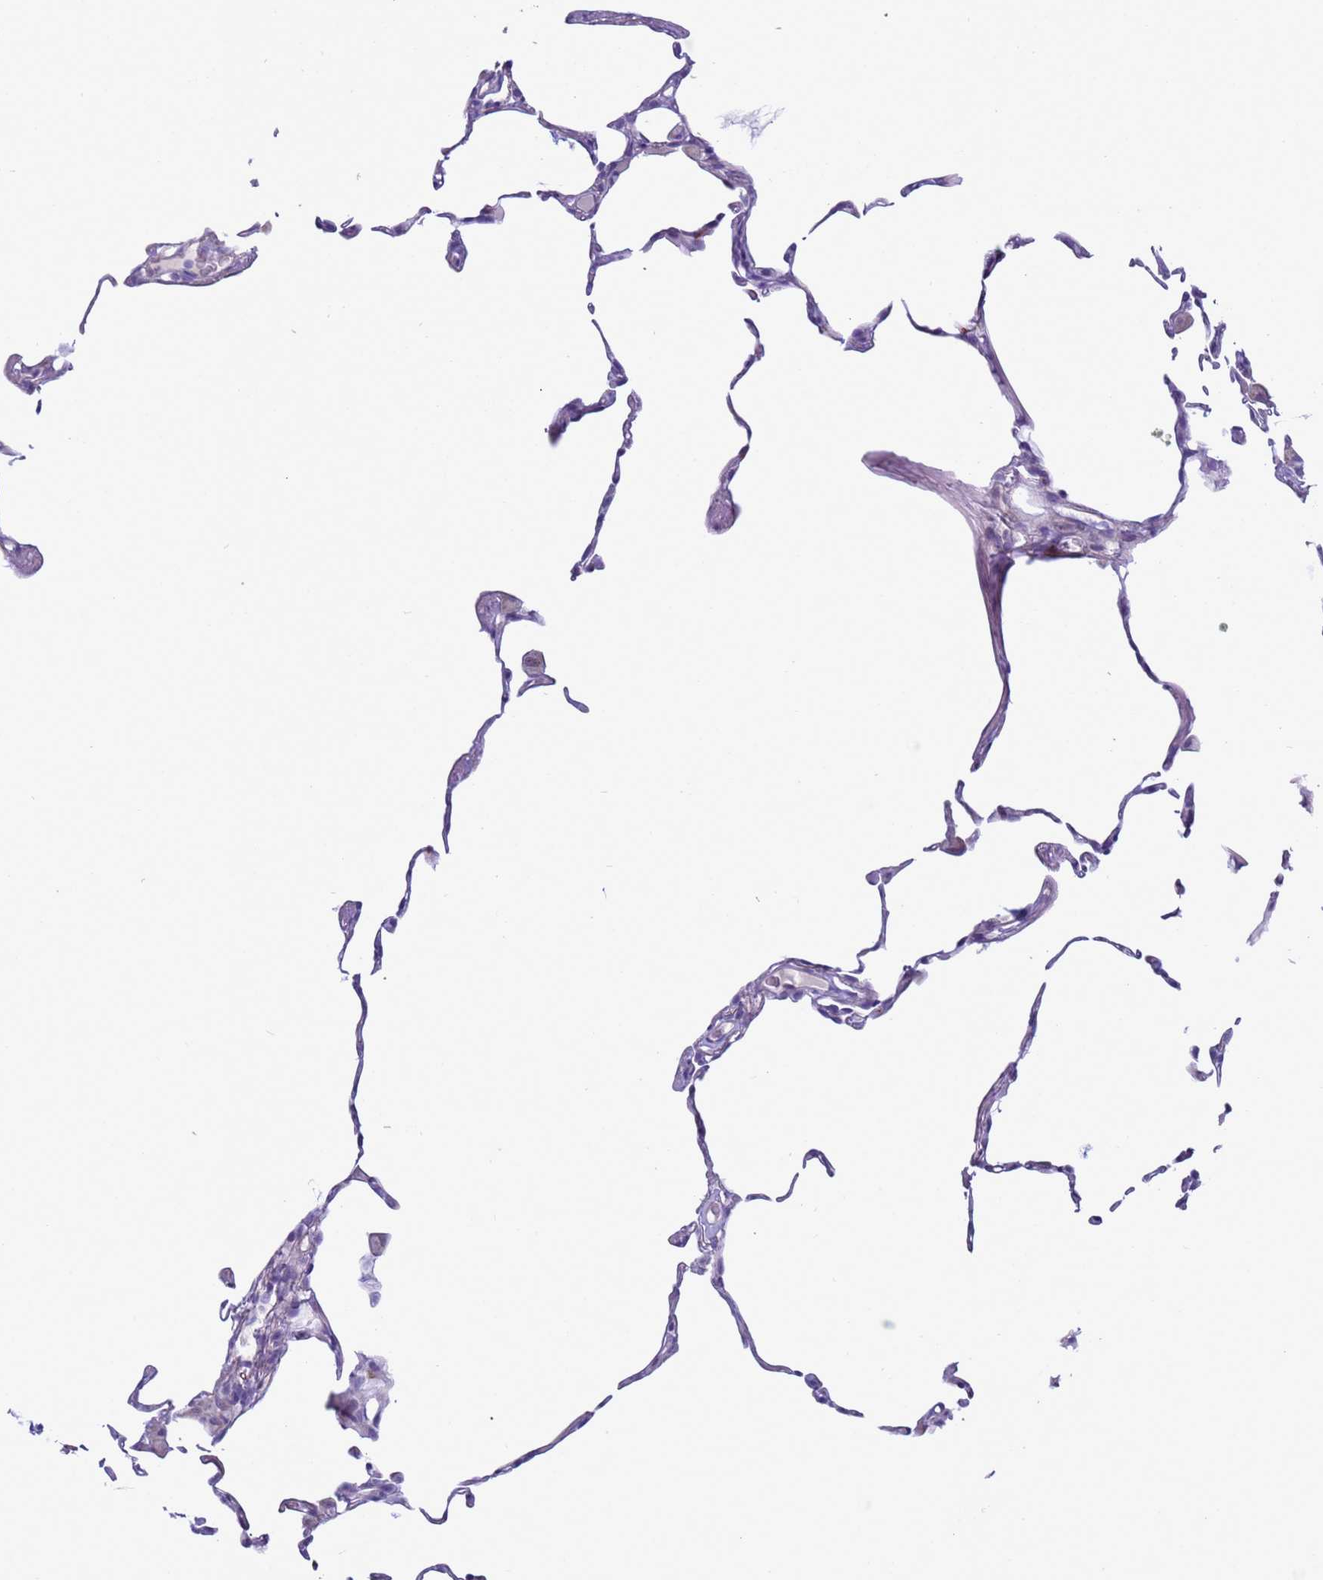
{"staining": {"intensity": "negative", "quantity": "none", "location": "none"}, "tissue": "lung", "cell_type": "Alveolar cells", "image_type": "normal", "snomed": [{"axis": "morphology", "description": "Normal tissue, NOS"}, {"axis": "topography", "description": "Lung"}], "caption": "This is an immunohistochemistry image of unremarkable human lung. There is no staining in alveolar cells.", "gene": "ABHD17B", "patient": {"sex": "female", "age": 57}}